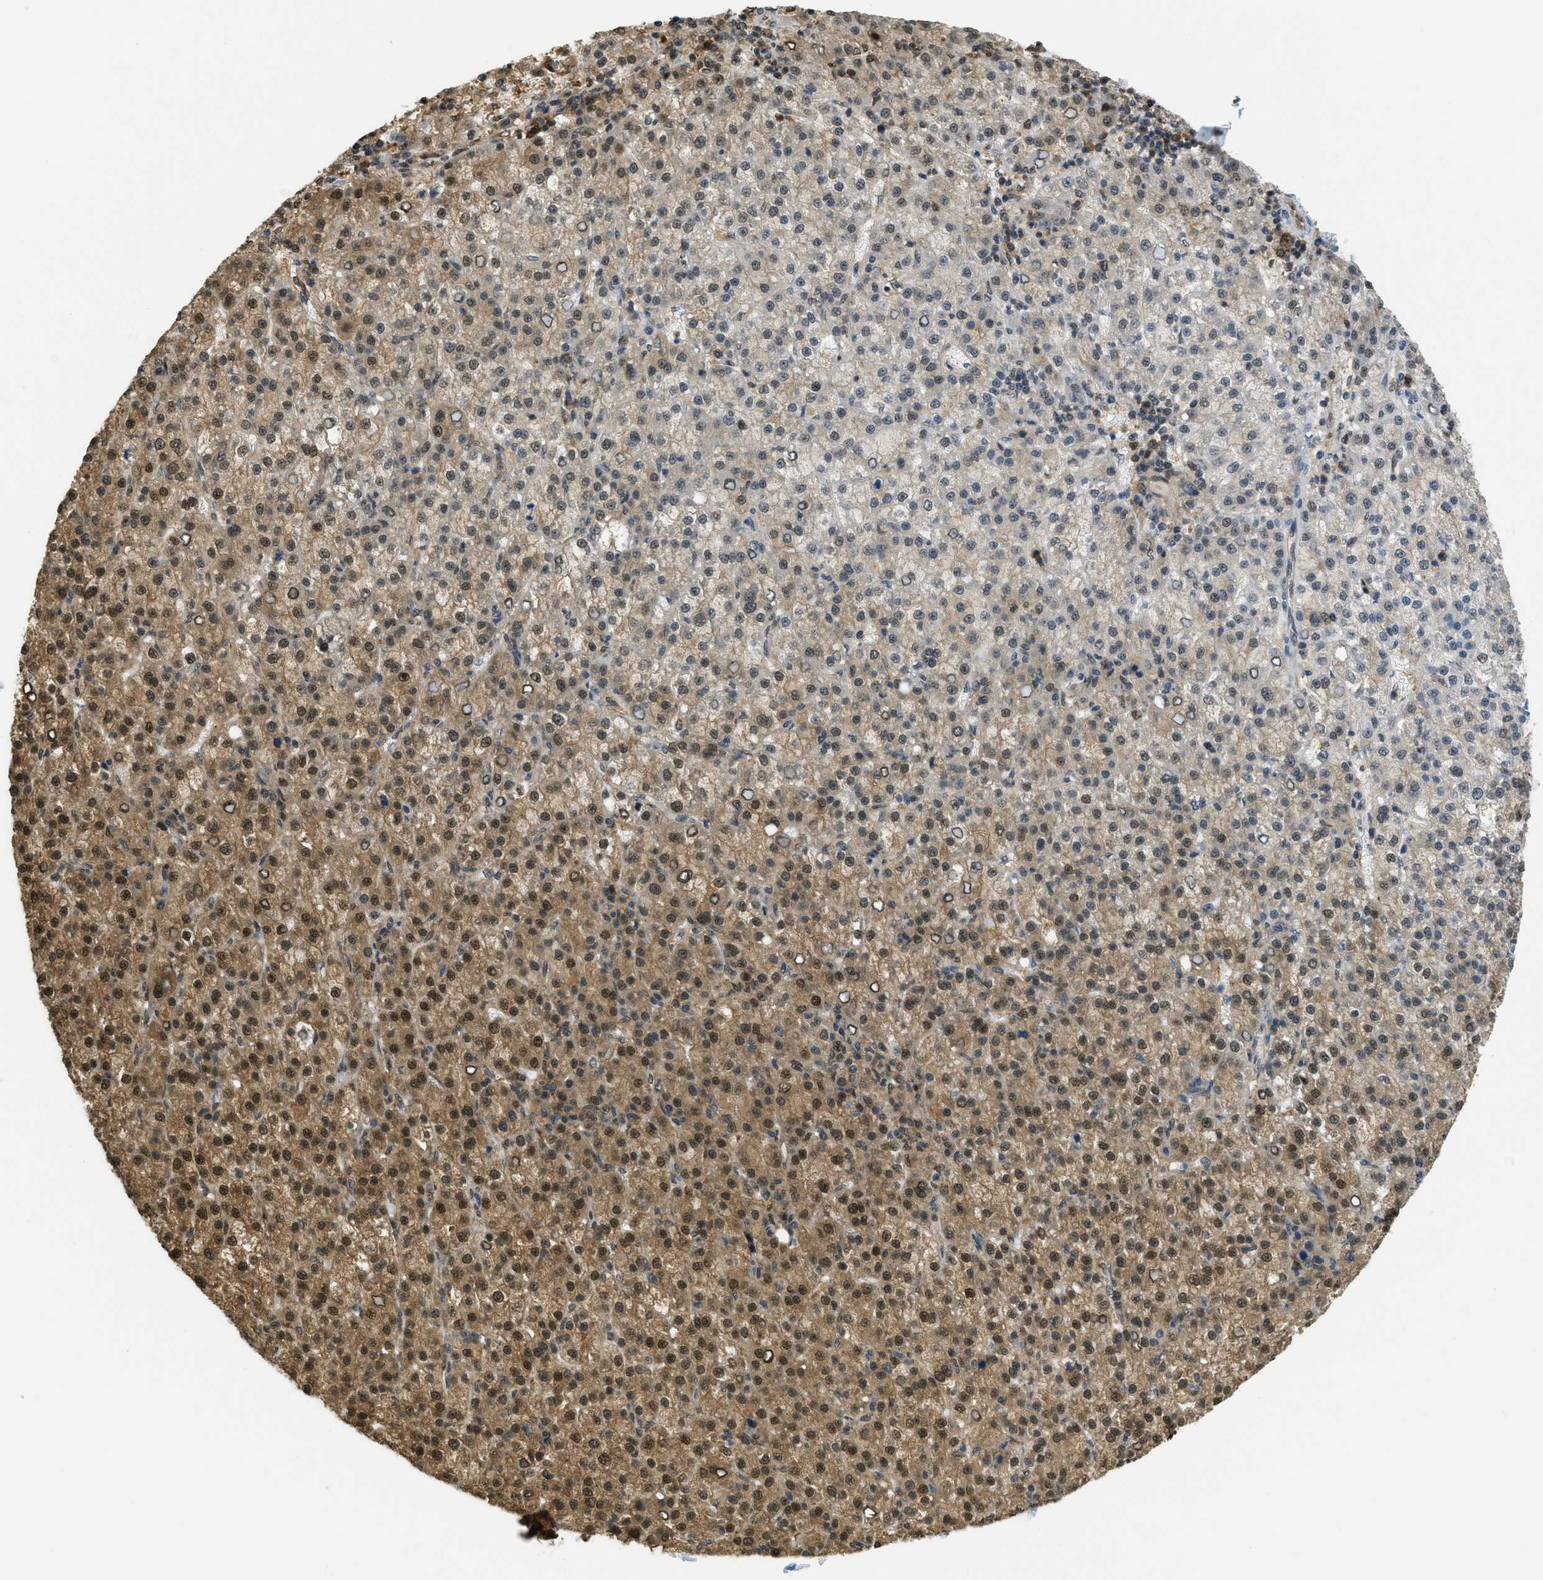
{"staining": {"intensity": "moderate", "quantity": ">75%", "location": "cytoplasmic/membranous,nuclear"}, "tissue": "liver cancer", "cell_type": "Tumor cells", "image_type": "cancer", "snomed": [{"axis": "morphology", "description": "Carcinoma, Hepatocellular, NOS"}, {"axis": "topography", "description": "Liver"}], "caption": "This is a photomicrograph of immunohistochemistry staining of liver hepatocellular carcinoma, which shows moderate staining in the cytoplasmic/membranous and nuclear of tumor cells.", "gene": "PSMC5", "patient": {"sex": "female", "age": 58}}